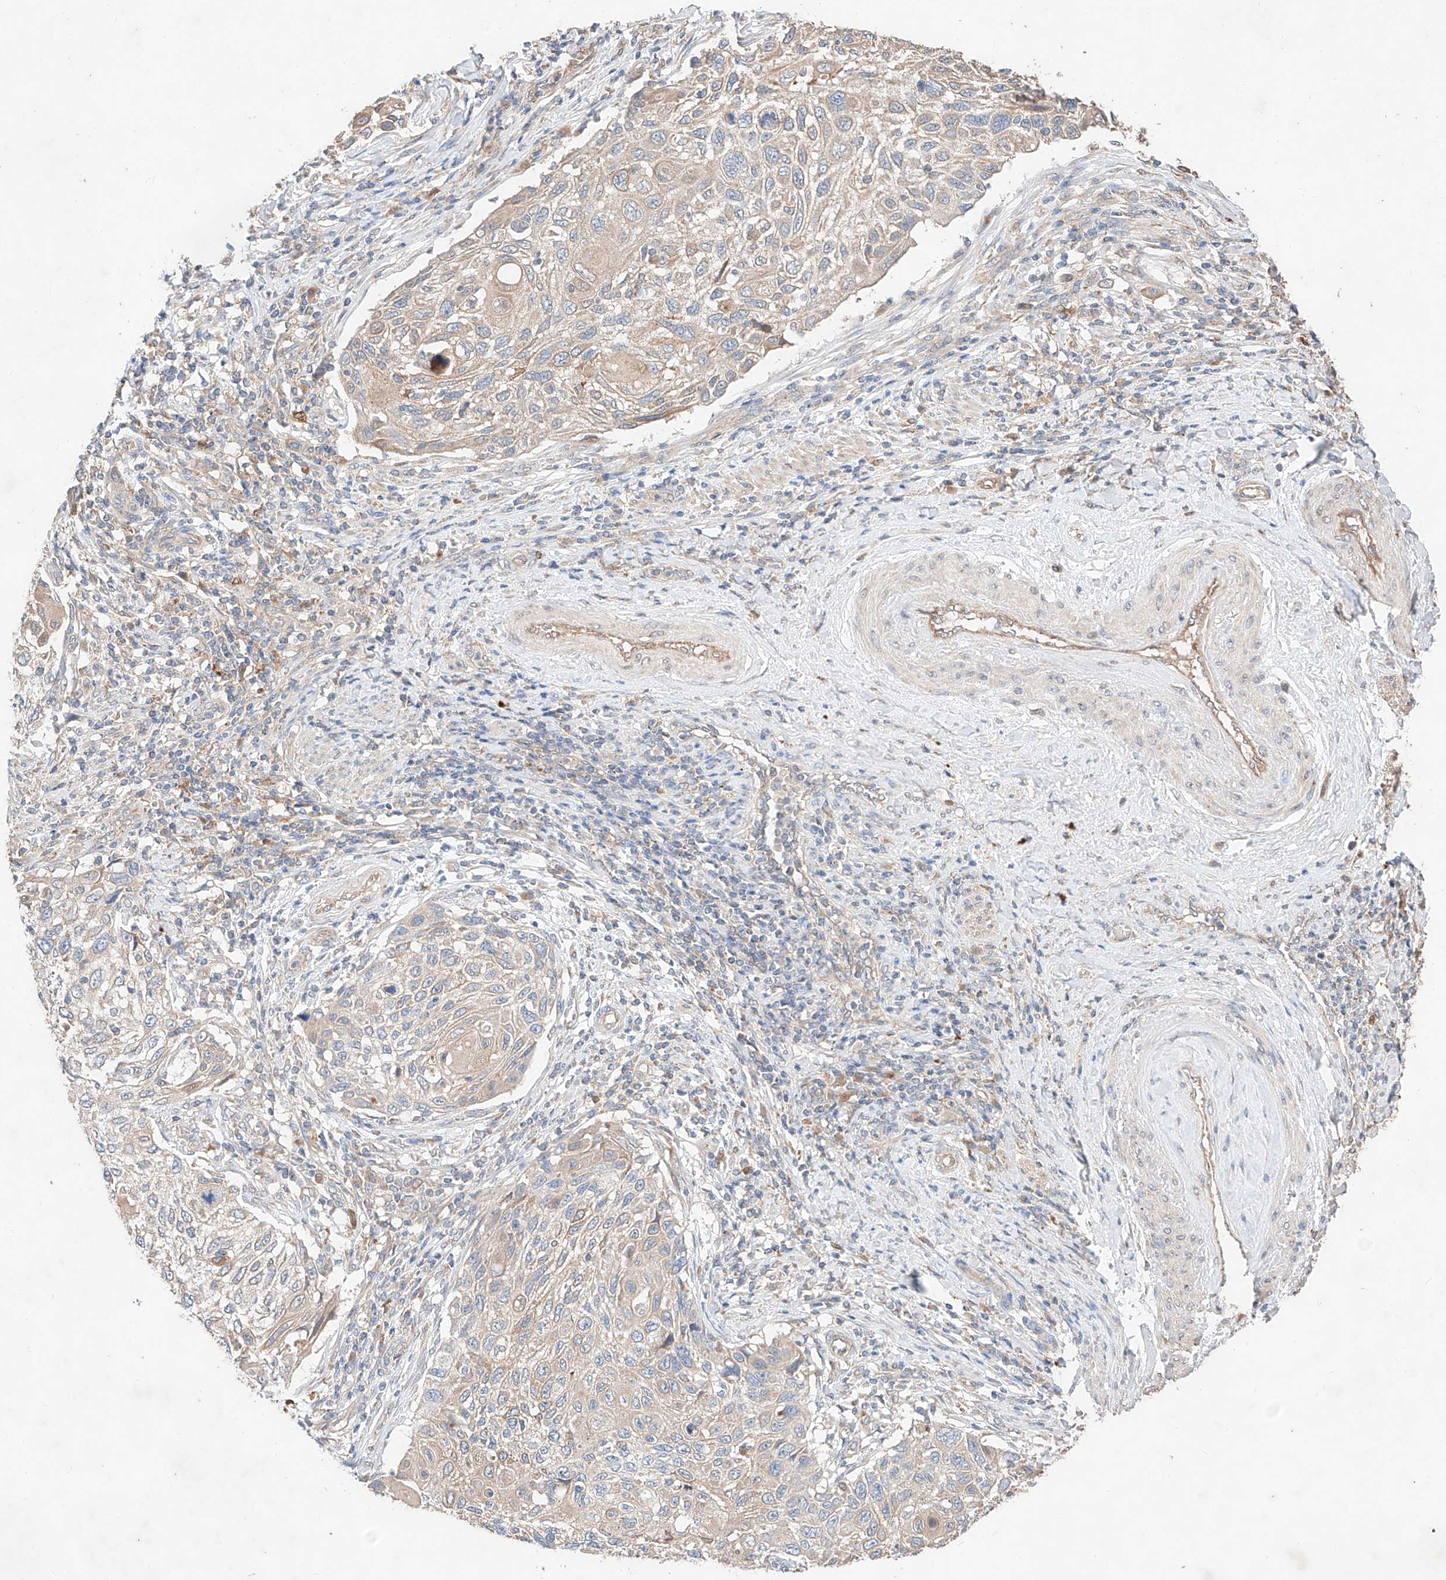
{"staining": {"intensity": "weak", "quantity": "<25%", "location": "cytoplasmic/membranous"}, "tissue": "cervical cancer", "cell_type": "Tumor cells", "image_type": "cancer", "snomed": [{"axis": "morphology", "description": "Squamous cell carcinoma, NOS"}, {"axis": "topography", "description": "Cervix"}], "caption": "Tumor cells are negative for brown protein staining in cervical cancer (squamous cell carcinoma).", "gene": "C6orf62", "patient": {"sex": "female", "age": 70}}